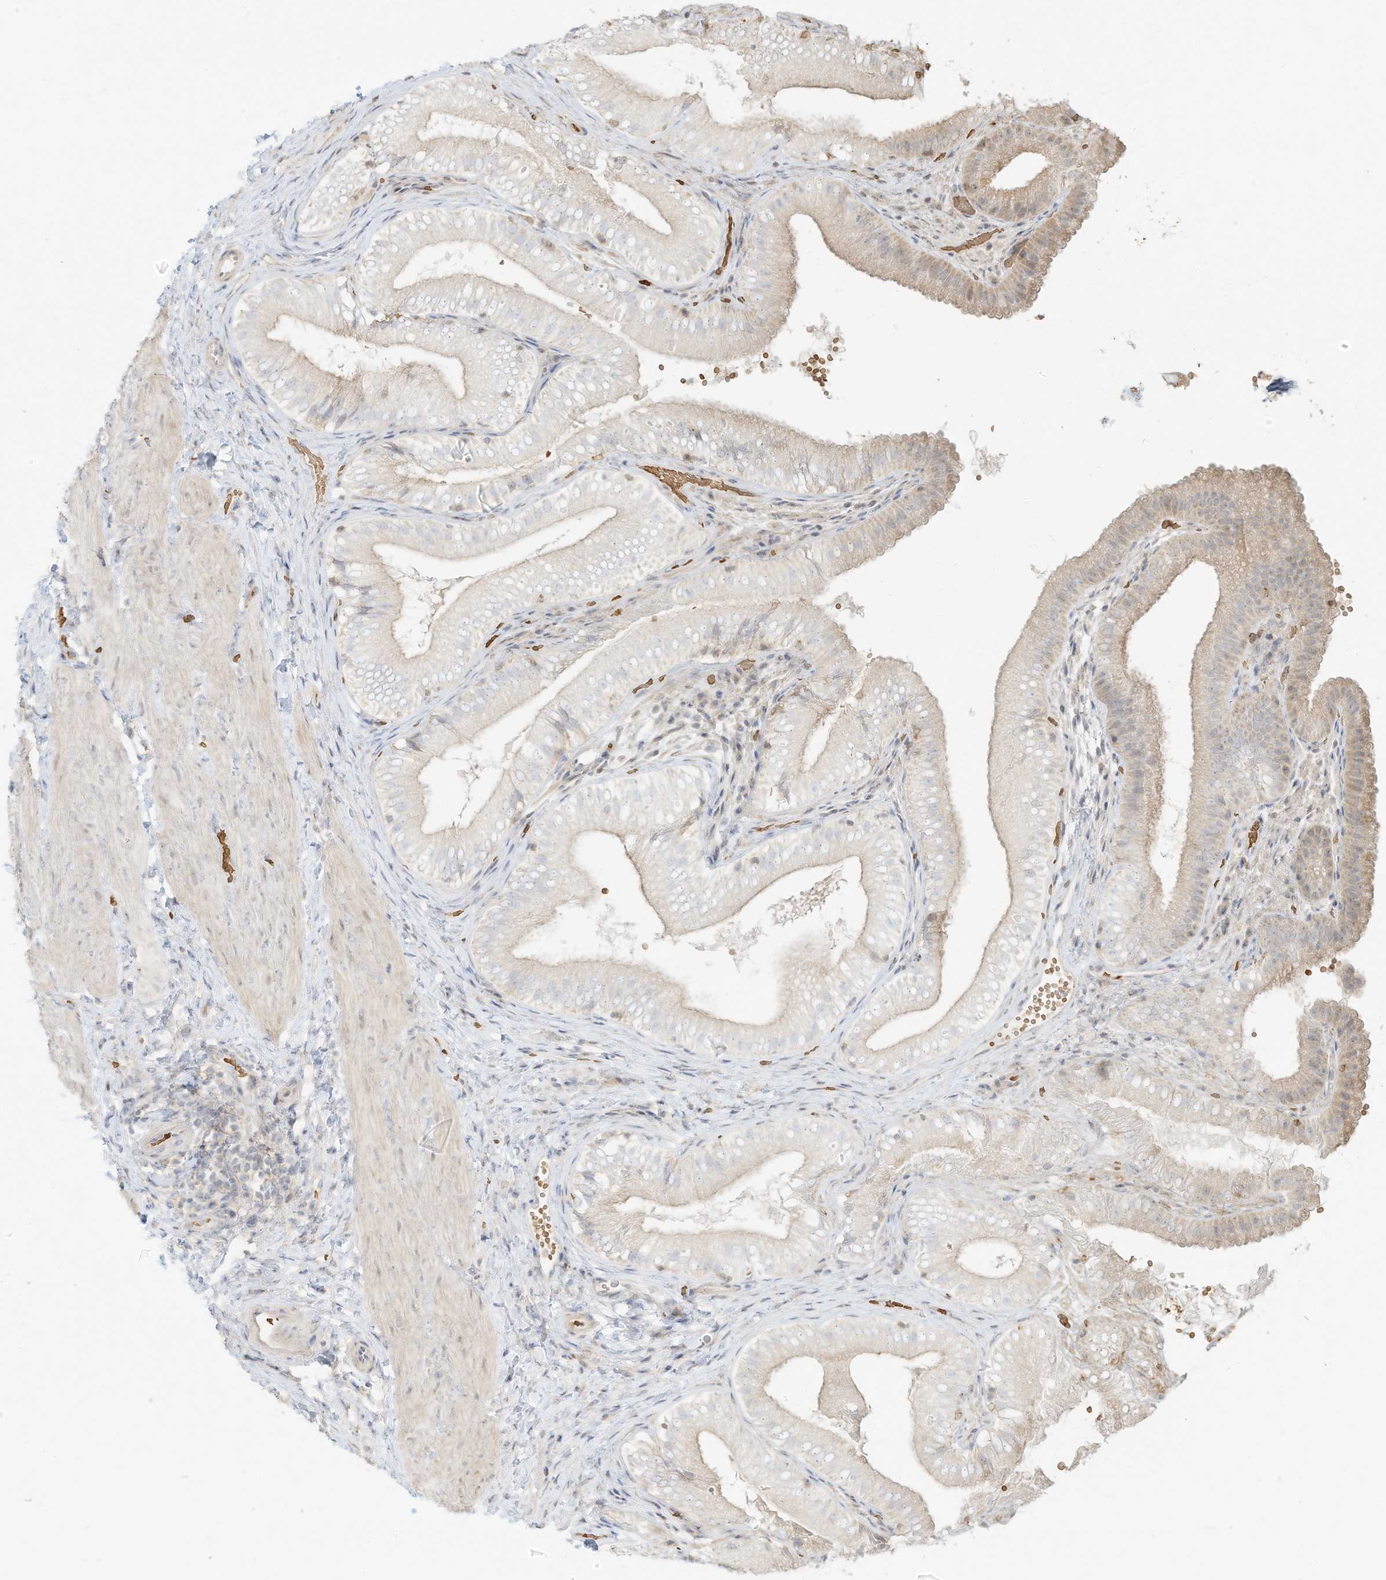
{"staining": {"intensity": "weak", "quantity": "25%-75%", "location": "cytoplasmic/membranous"}, "tissue": "gallbladder", "cell_type": "Glandular cells", "image_type": "normal", "snomed": [{"axis": "morphology", "description": "Normal tissue, NOS"}, {"axis": "topography", "description": "Gallbladder"}], "caption": "Human gallbladder stained with a brown dye shows weak cytoplasmic/membranous positive positivity in approximately 25%-75% of glandular cells.", "gene": "OFD1", "patient": {"sex": "female", "age": 30}}